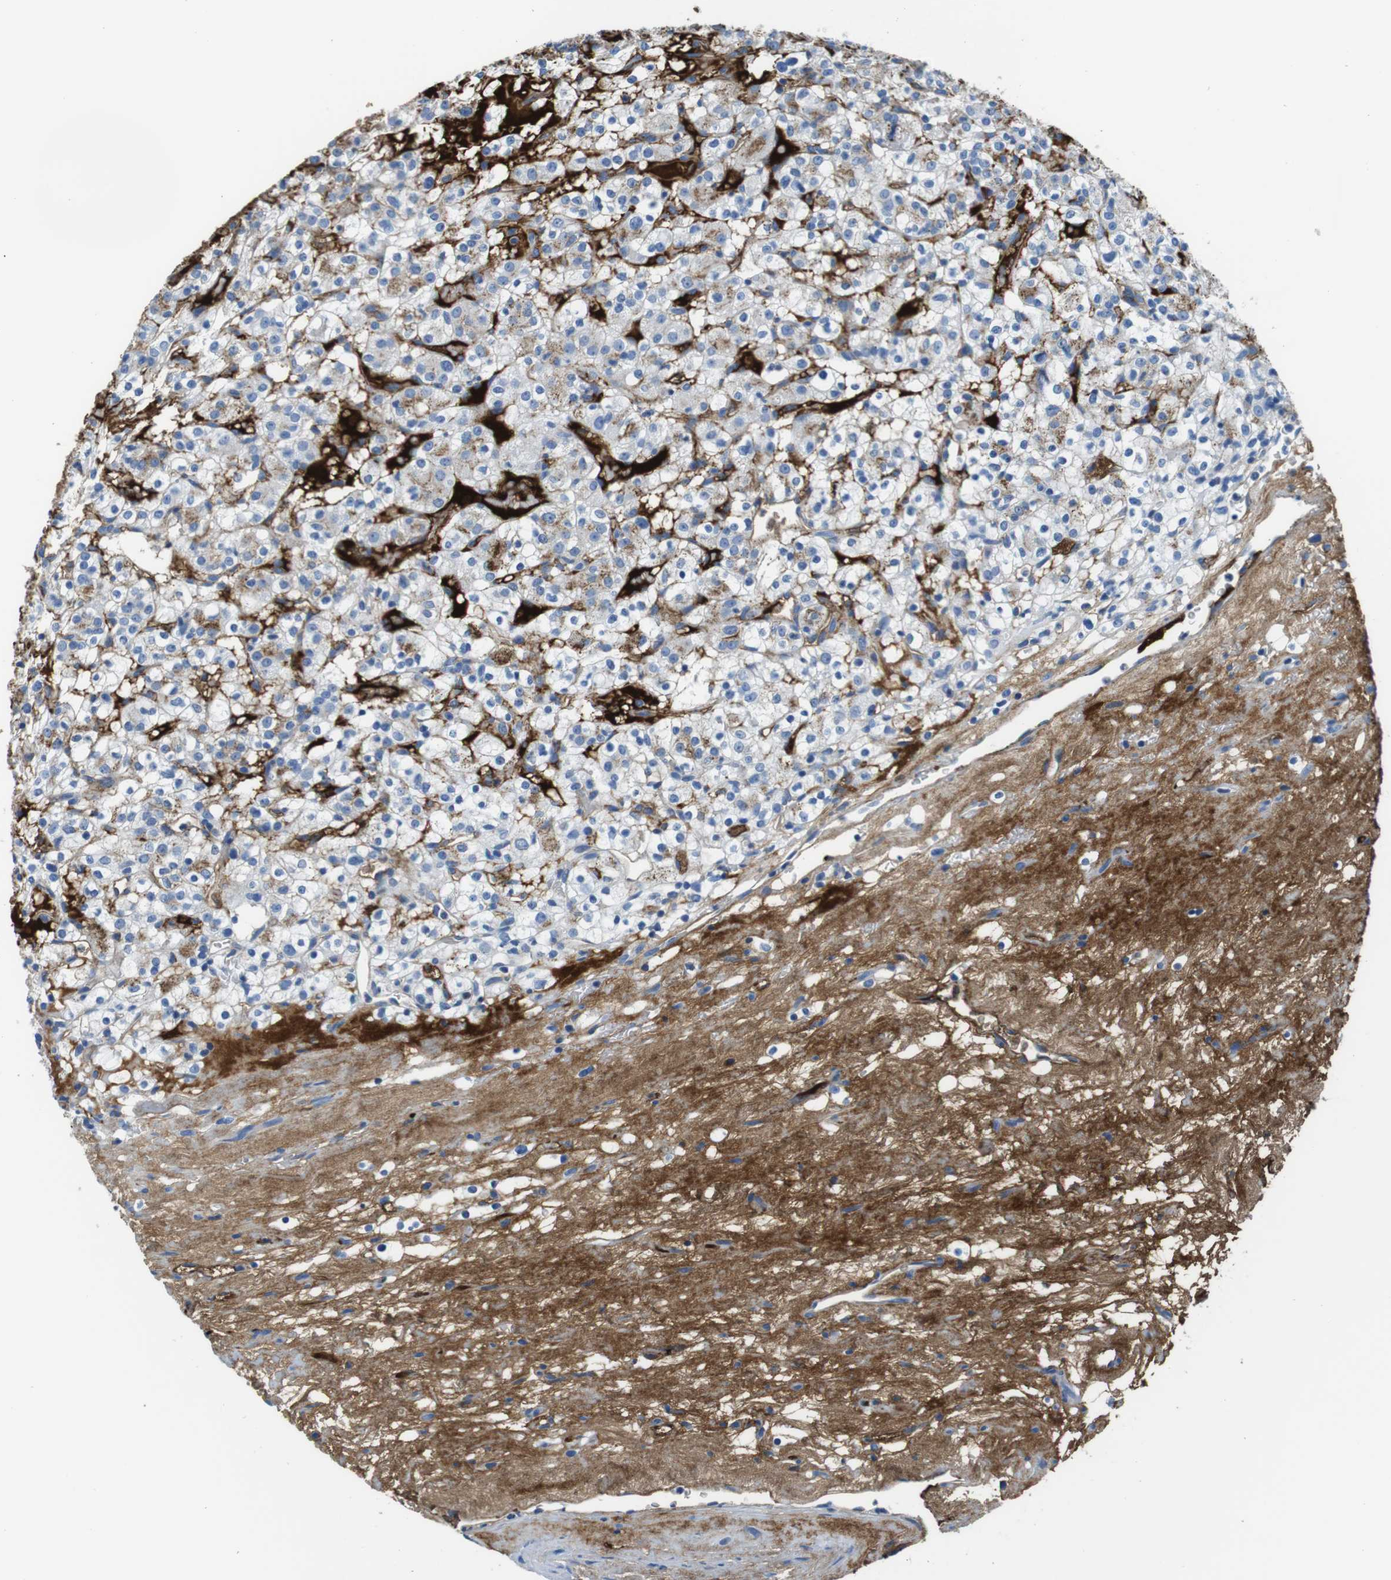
{"staining": {"intensity": "negative", "quantity": "none", "location": "none"}, "tissue": "renal cancer", "cell_type": "Tumor cells", "image_type": "cancer", "snomed": [{"axis": "morphology", "description": "Normal tissue, NOS"}, {"axis": "morphology", "description": "Adenocarcinoma, NOS"}, {"axis": "topography", "description": "Kidney"}], "caption": "Tumor cells are negative for protein expression in human renal adenocarcinoma.", "gene": "IGKC", "patient": {"sex": "female", "age": 72}}